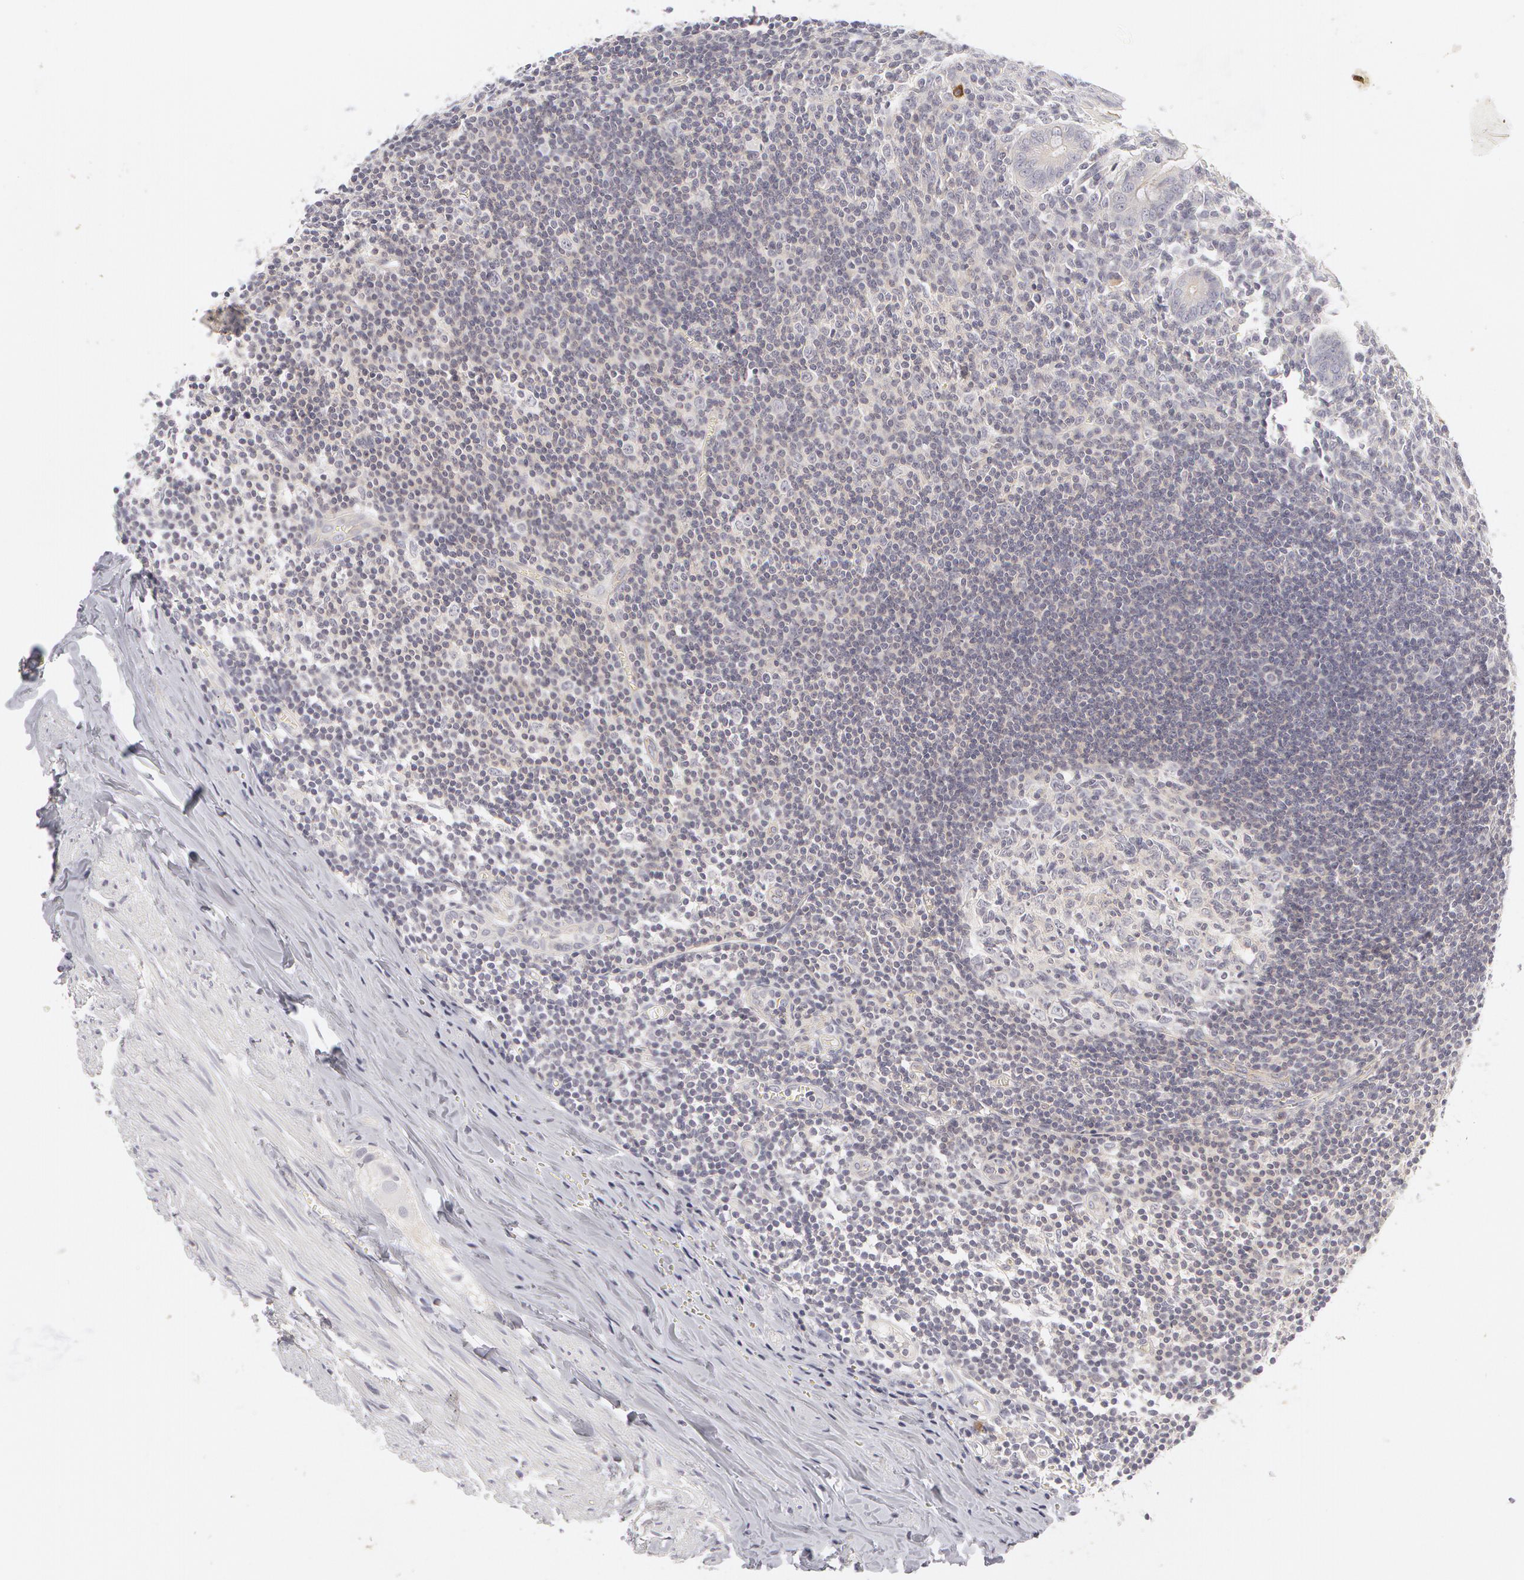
{"staining": {"intensity": "negative", "quantity": "none", "location": "none"}, "tissue": "appendix", "cell_type": "Glandular cells", "image_type": "normal", "snomed": [{"axis": "morphology", "description": "Normal tissue, NOS"}, {"axis": "topography", "description": "Appendix"}], "caption": "Micrograph shows no protein staining in glandular cells of normal appendix. (DAB (3,3'-diaminobenzidine) immunohistochemistry, high magnification).", "gene": "ABCB1", "patient": {"sex": "female", "age": 19}}